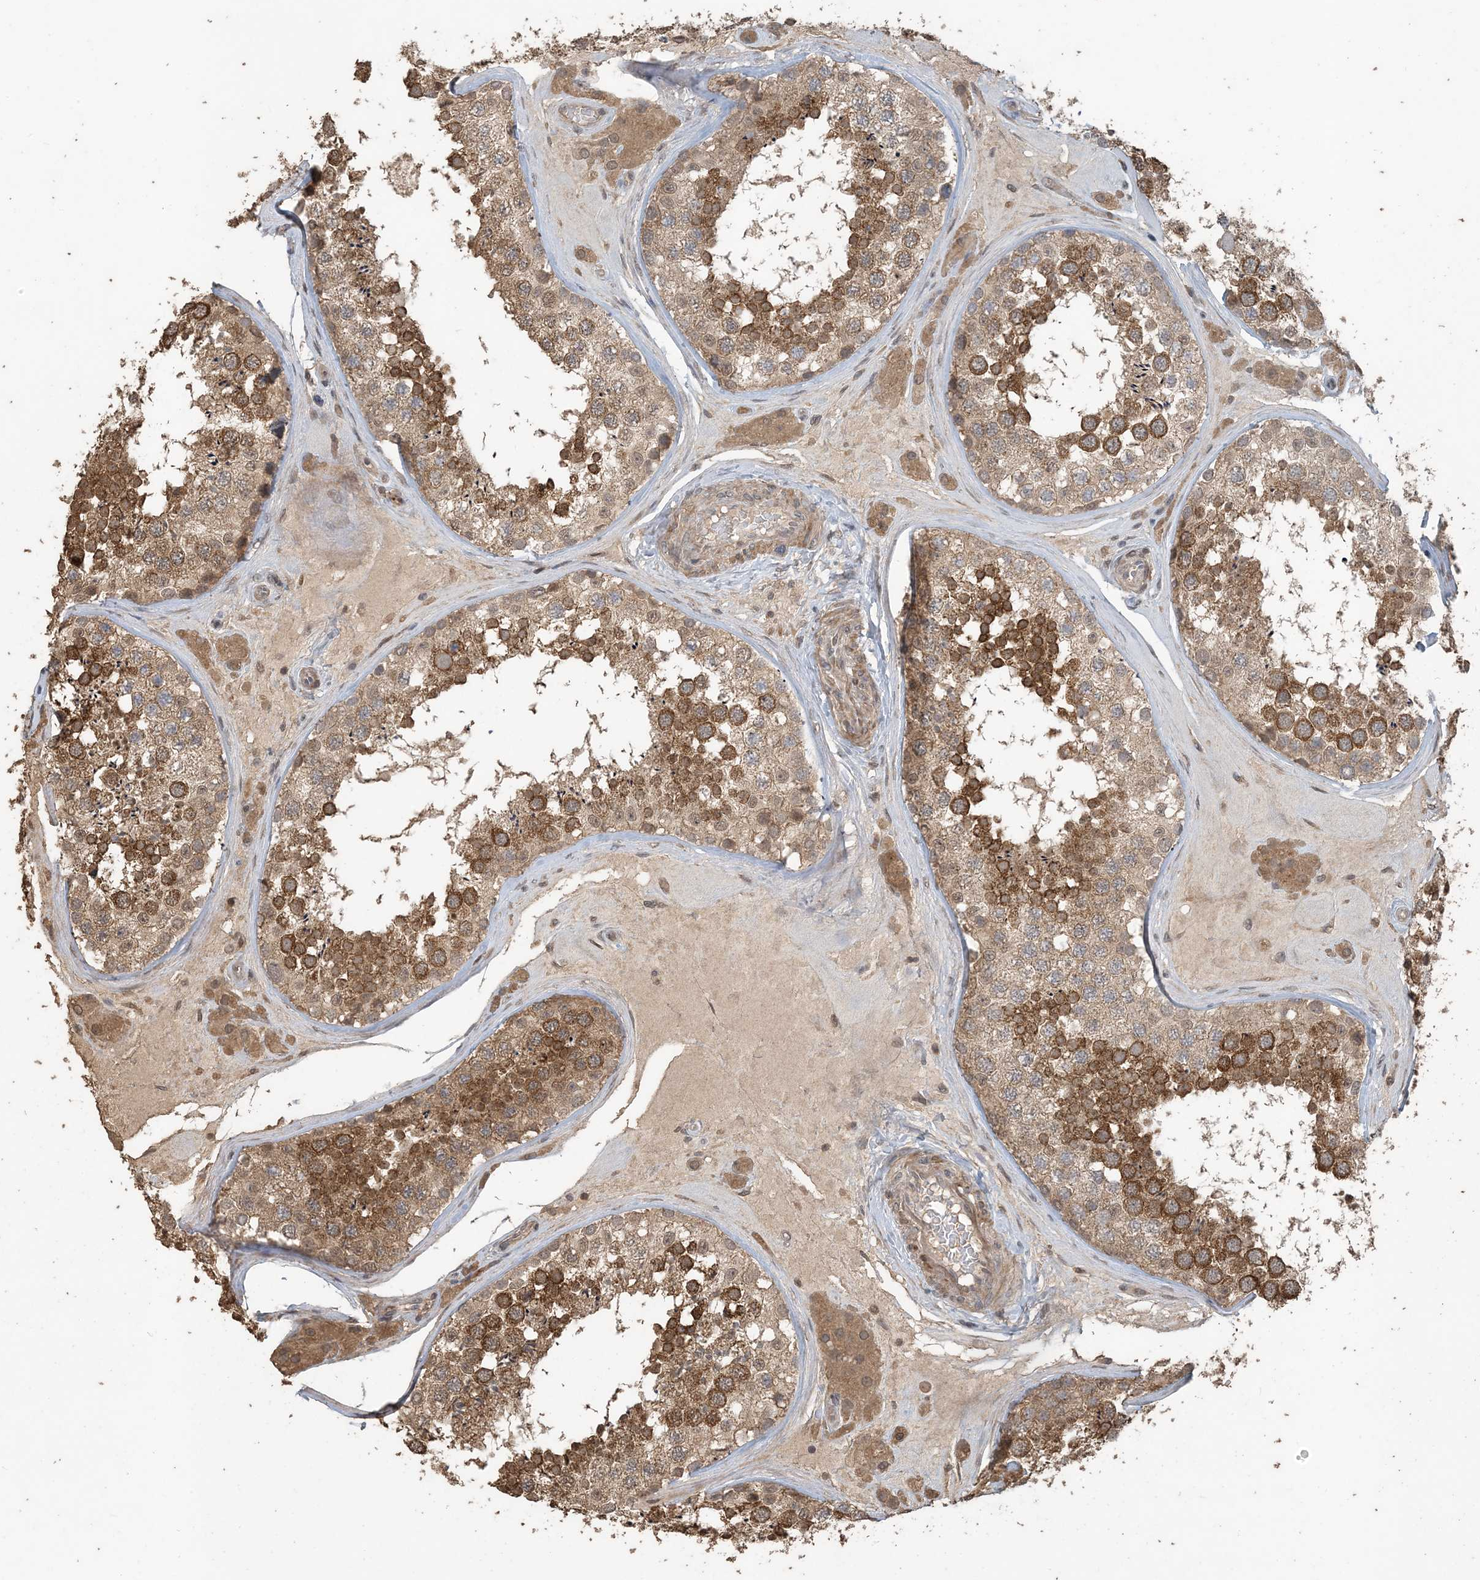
{"staining": {"intensity": "moderate", "quantity": ">75%", "location": "cytoplasmic/membranous"}, "tissue": "testis", "cell_type": "Cells in seminiferous ducts", "image_type": "normal", "snomed": [{"axis": "morphology", "description": "Normal tissue, NOS"}, {"axis": "topography", "description": "Testis"}], "caption": "IHC micrograph of benign testis: human testis stained using IHC demonstrates medium levels of moderate protein expression localized specifically in the cytoplasmic/membranous of cells in seminiferous ducts, appearing as a cytoplasmic/membranous brown color.", "gene": "ZC3H12A", "patient": {"sex": "male", "age": 46}}